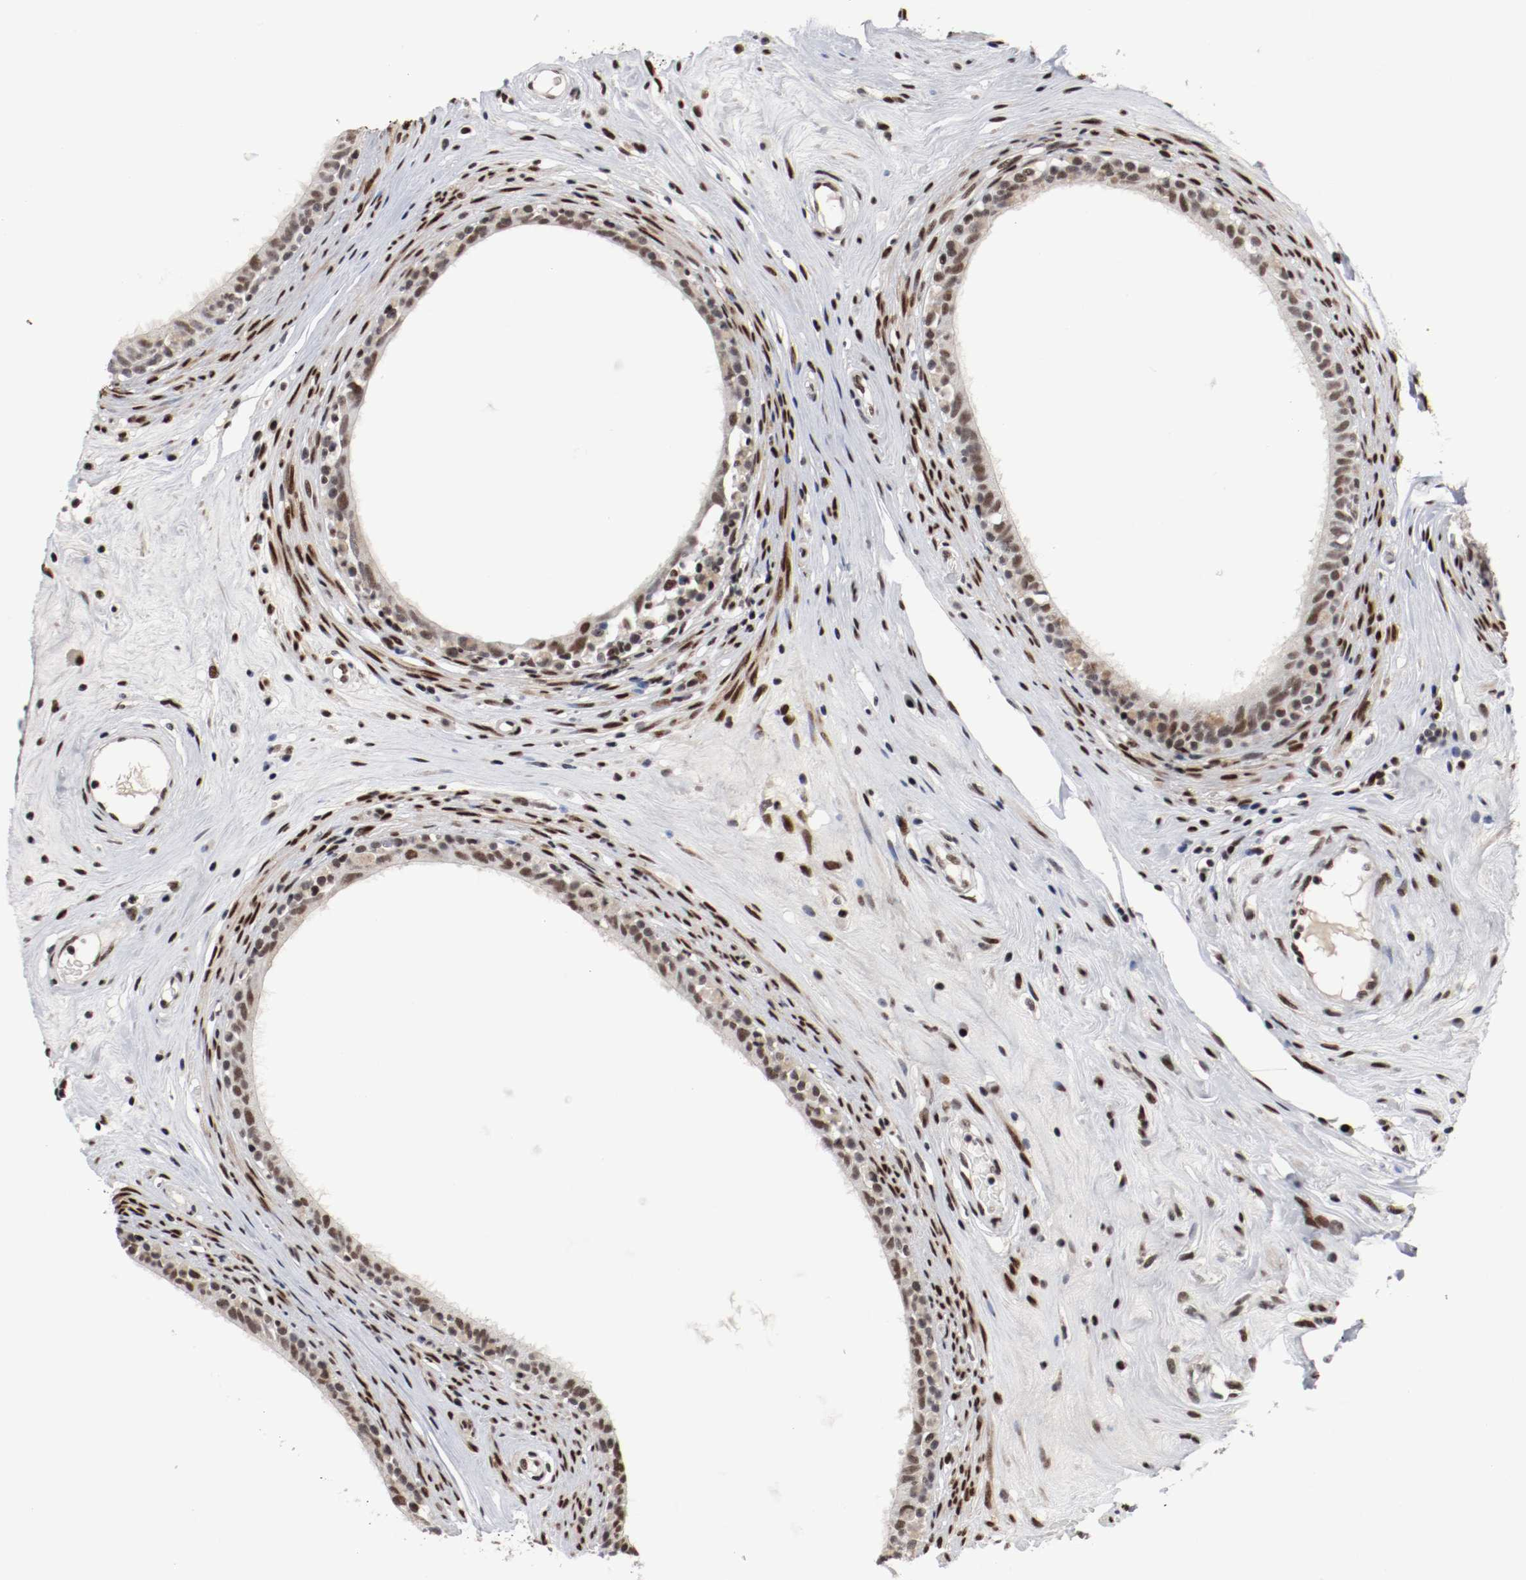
{"staining": {"intensity": "strong", "quantity": ">75%", "location": "nuclear"}, "tissue": "epididymis", "cell_type": "Glandular cells", "image_type": "normal", "snomed": [{"axis": "morphology", "description": "Normal tissue, NOS"}, {"axis": "morphology", "description": "Inflammation, NOS"}, {"axis": "topography", "description": "Epididymis"}], "caption": "Immunohistochemistry photomicrograph of normal epididymis stained for a protein (brown), which demonstrates high levels of strong nuclear expression in approximately >75% of glandular cells.", "gene": "MEF2D", "patient": {"sex": "male", "age": 84}}